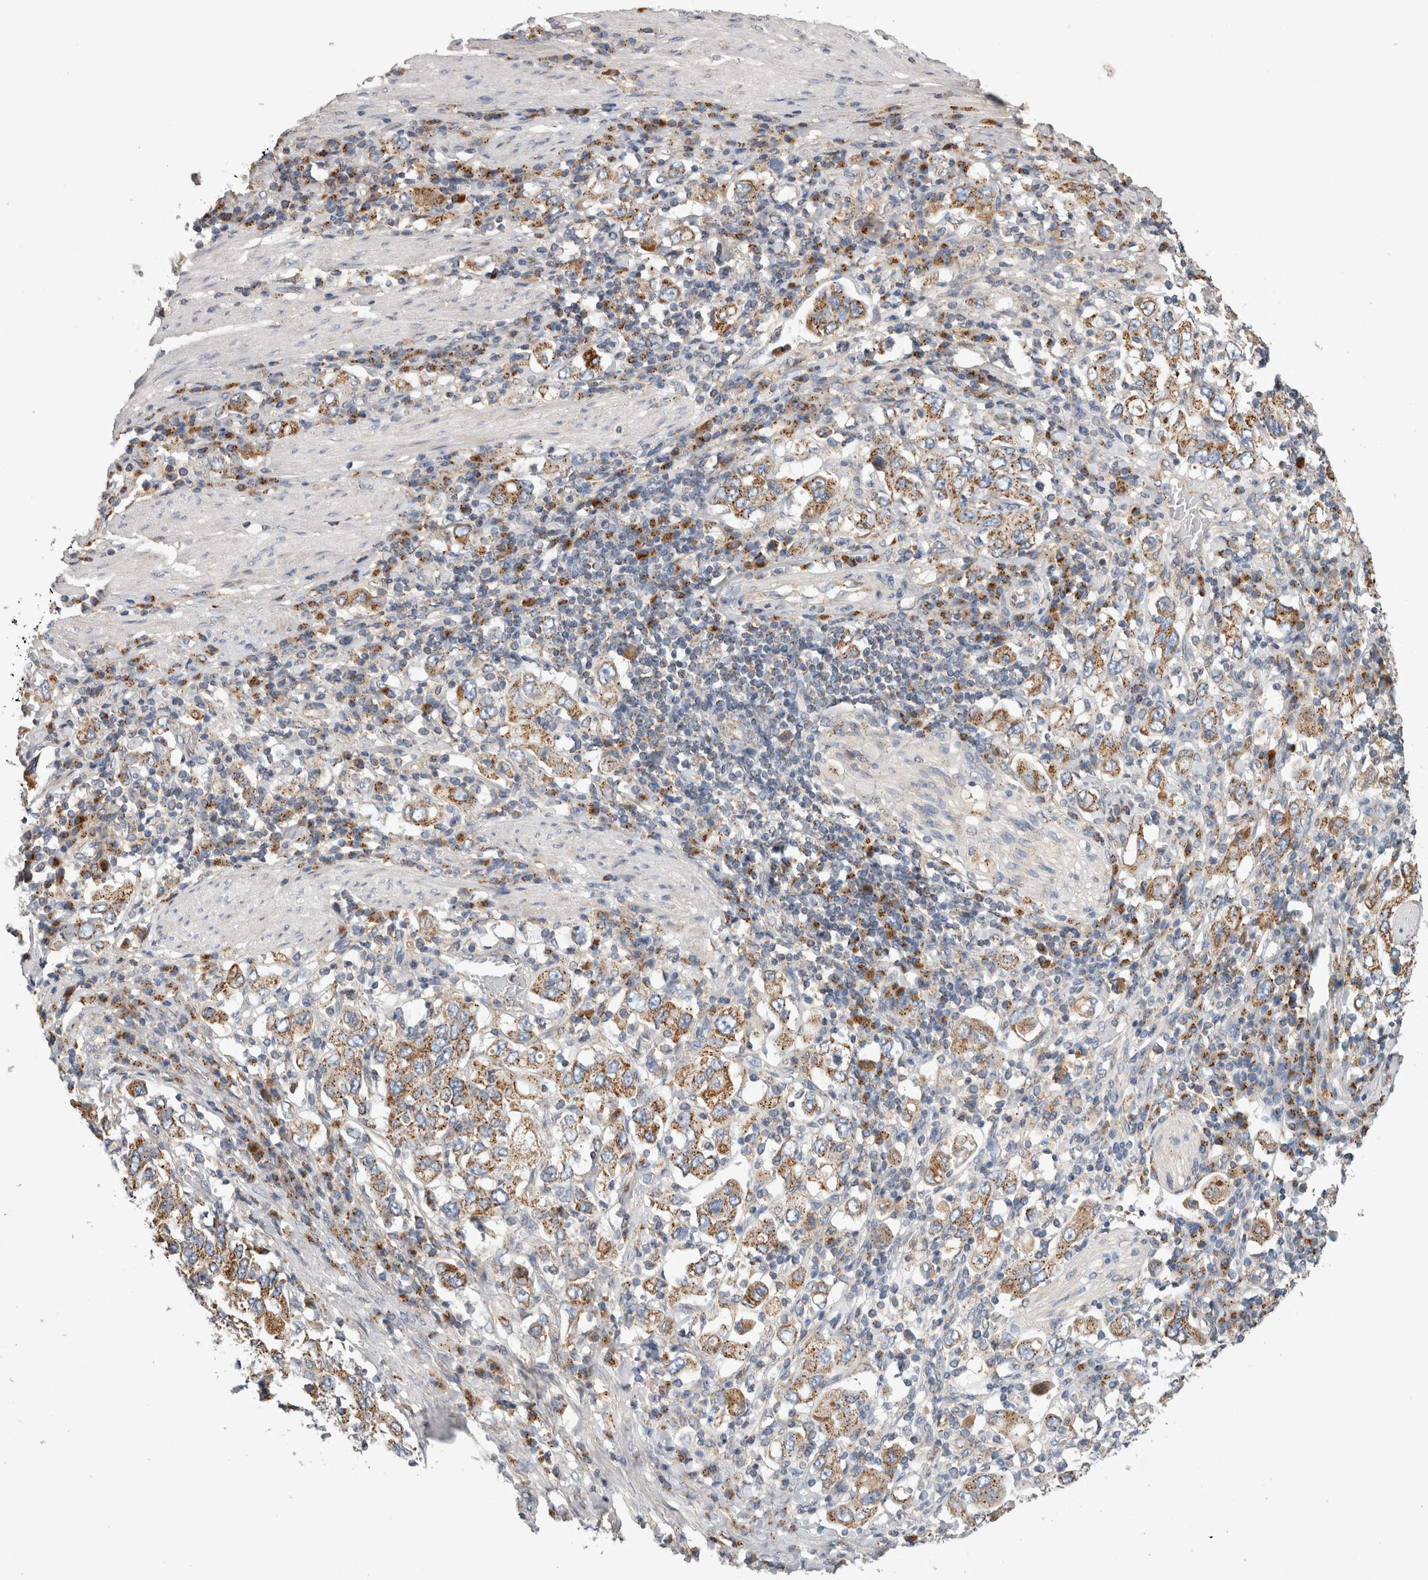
{"staining": {"intensity": "moderate", "quantity": ">75%", "location": "cytoplasmic/membranous"}, "tissue": "stomach cancer", "cell_type": "Tumor cells", "image_type": "cancer", "snomed": [{"axis": "morphology", "description": "Adenocarcinoma, NOS"}, {"axis": "topography", "description": "Stomach, upper"}], "caption": "The image displays immunohistochemical staining of stomach cancer (adenocarcinoma). There is moderate cytoplasmic/membranous expression is appreciated in approximately >75% of tumor cells.", "gene": "IARS2", "patient": {"sex": "male", "age": 62}}